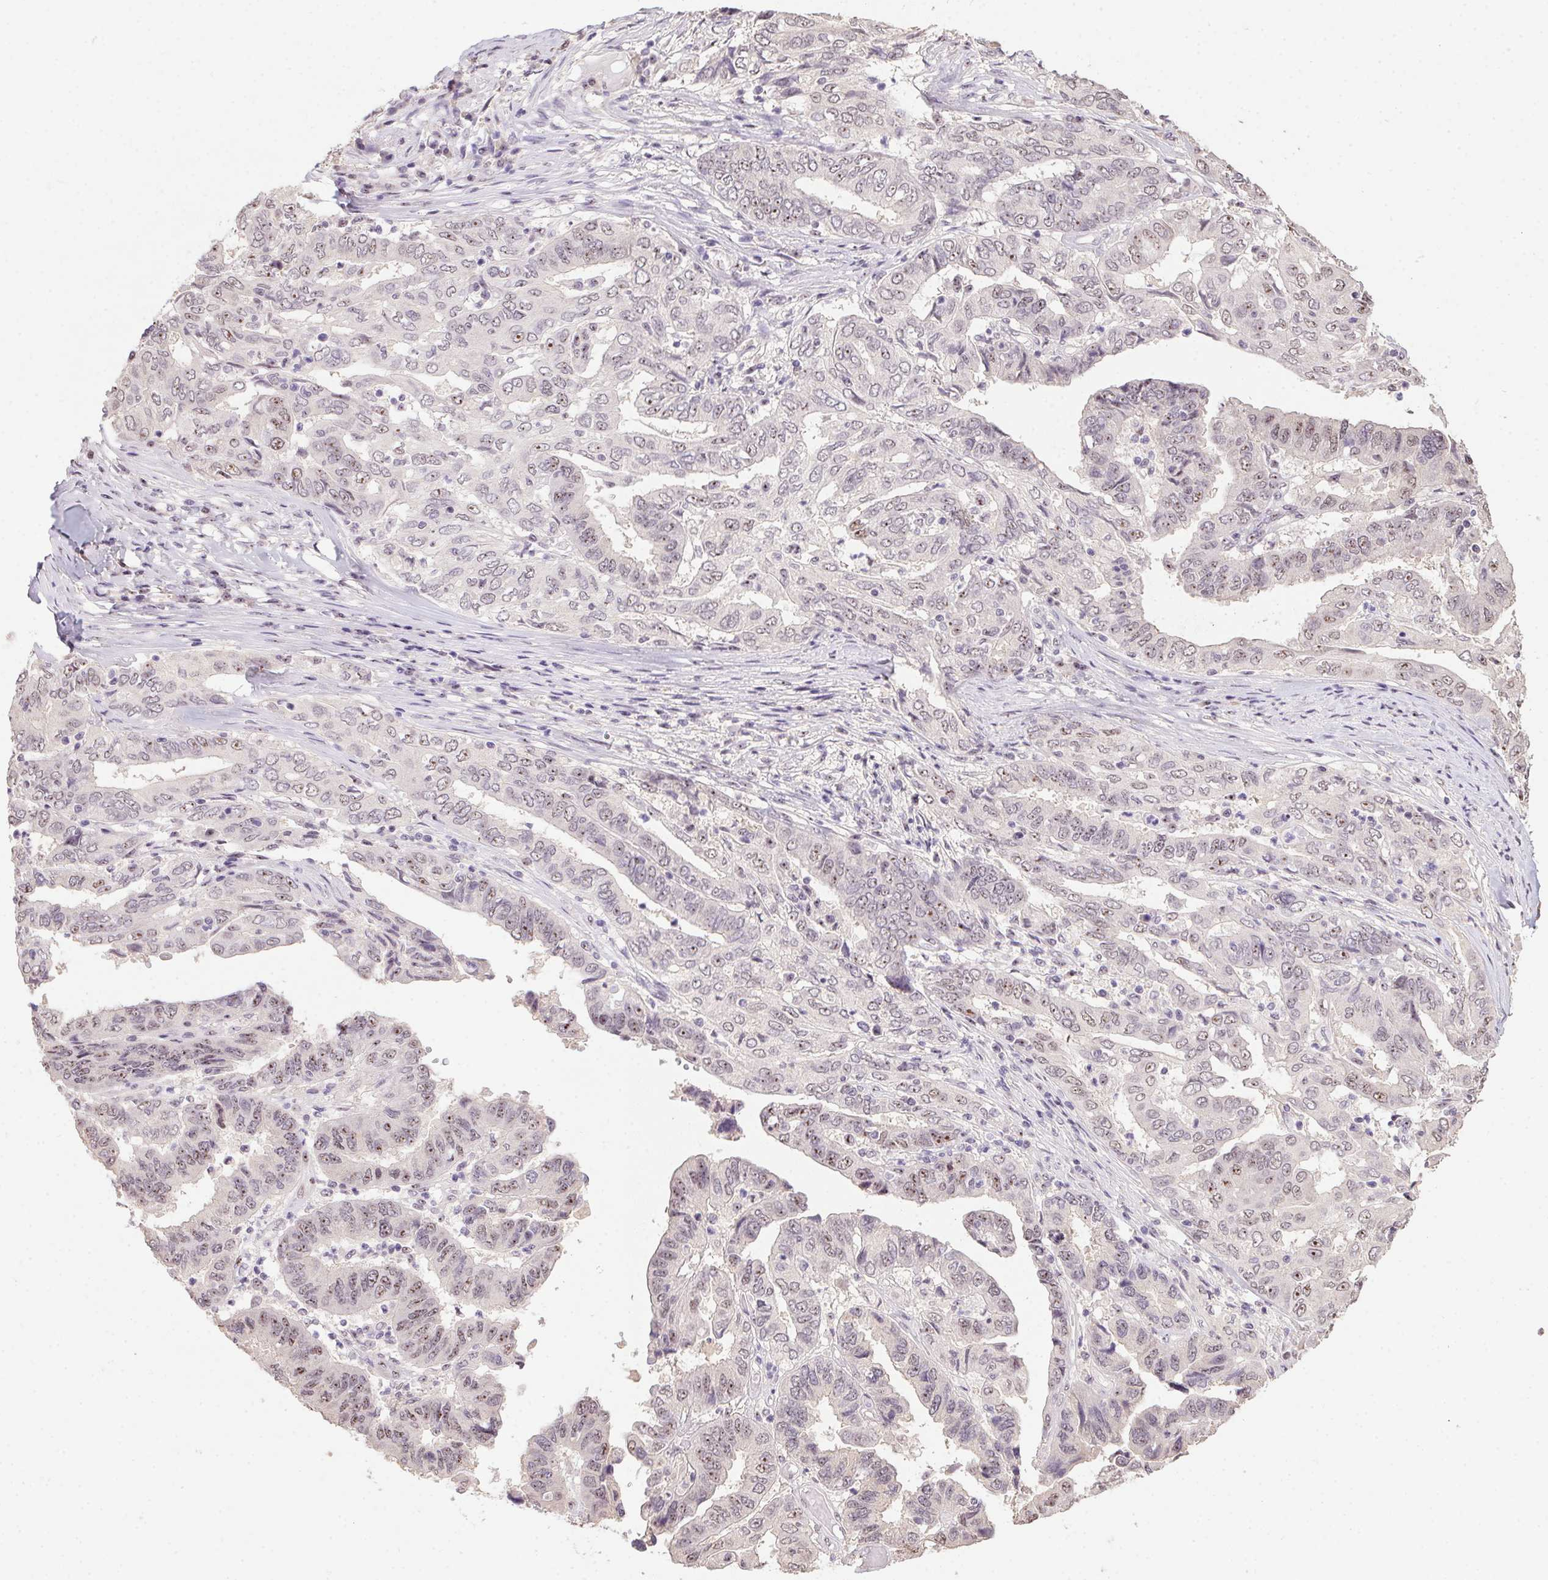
{"staining": {"intensity": "moderate", "quantity": "25%-75%", "location": "nuclear"}, "tissue": "ovarian cancer", "cell_type": "Tumor cells", "image_type": "cancer", "snomed": [{"axis": "morphology", "description": "Cystadenocarcinoma, serous, NOS"}, {"axis": "topography", "description": "Ovary"}], "caption": "Protein expression analysis of ovarian cancer (serous cystadenocarcinoma) displays moderate nuclear positivity in approximately 25%-75% of tumor cells.", "gene": "BATF2", "patient": {"sex": "female", "age": 79}}